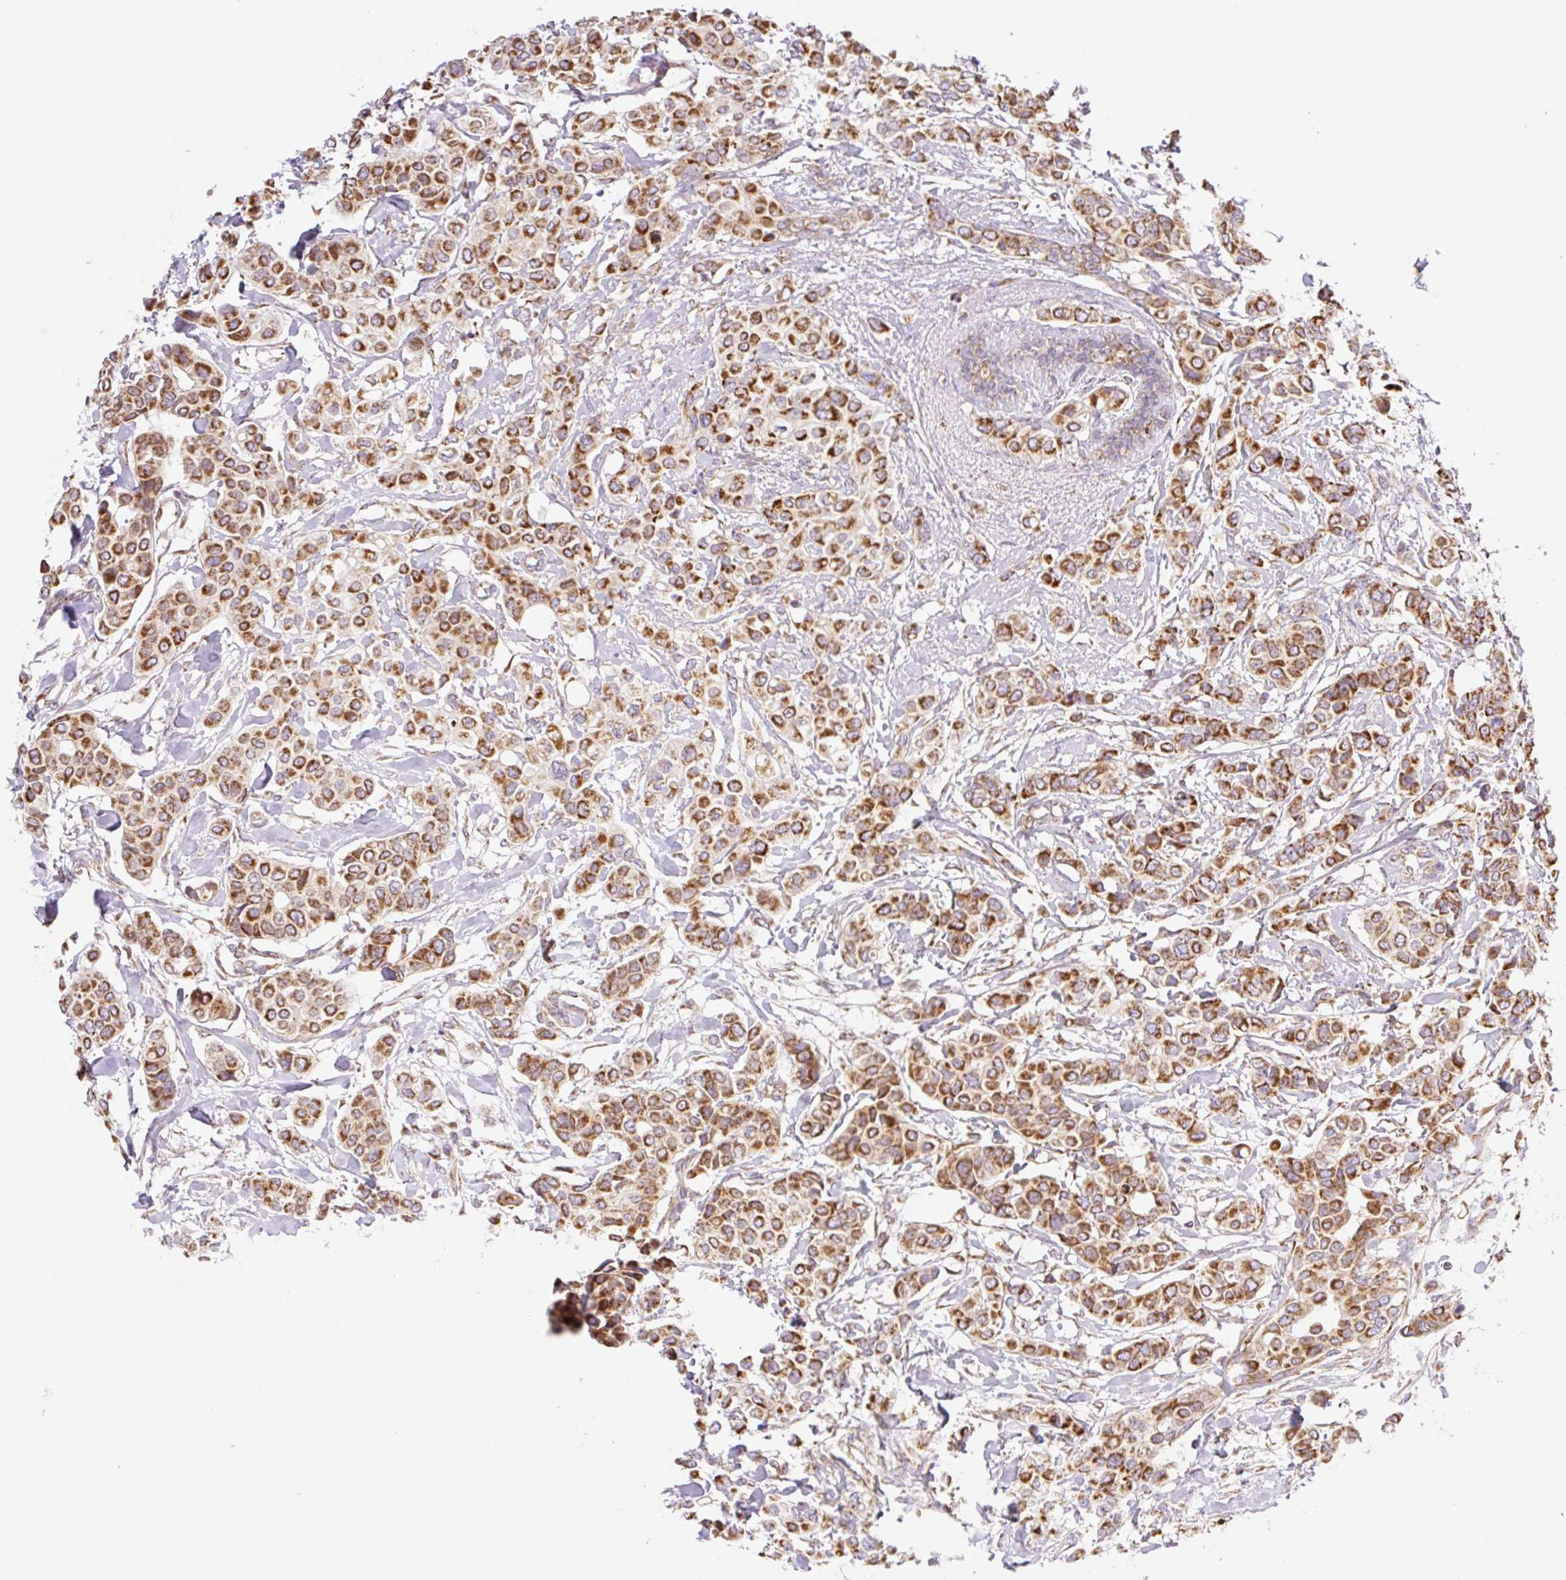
{"staining": {"intensity": "strong", "quantity": ">75%", "location": "cytoplasmic/membranous"}, "tissue": "breast cancer", "cell_type": "Tumor cells", "image_type": "cancer", "snomed": [{"axis": "morphology", "description": "Lobular carcinoma"}, {"axis": "topography", "description": "Breast"}], "caption": "DAB immunohistochemical staining of breast lobular carcinoma shows strong cytoplasmic/membranous protein positivity in about >75% of tumor cells.", "gene": "GOSR2", "patient": {"sex": "female", "age": 51}}